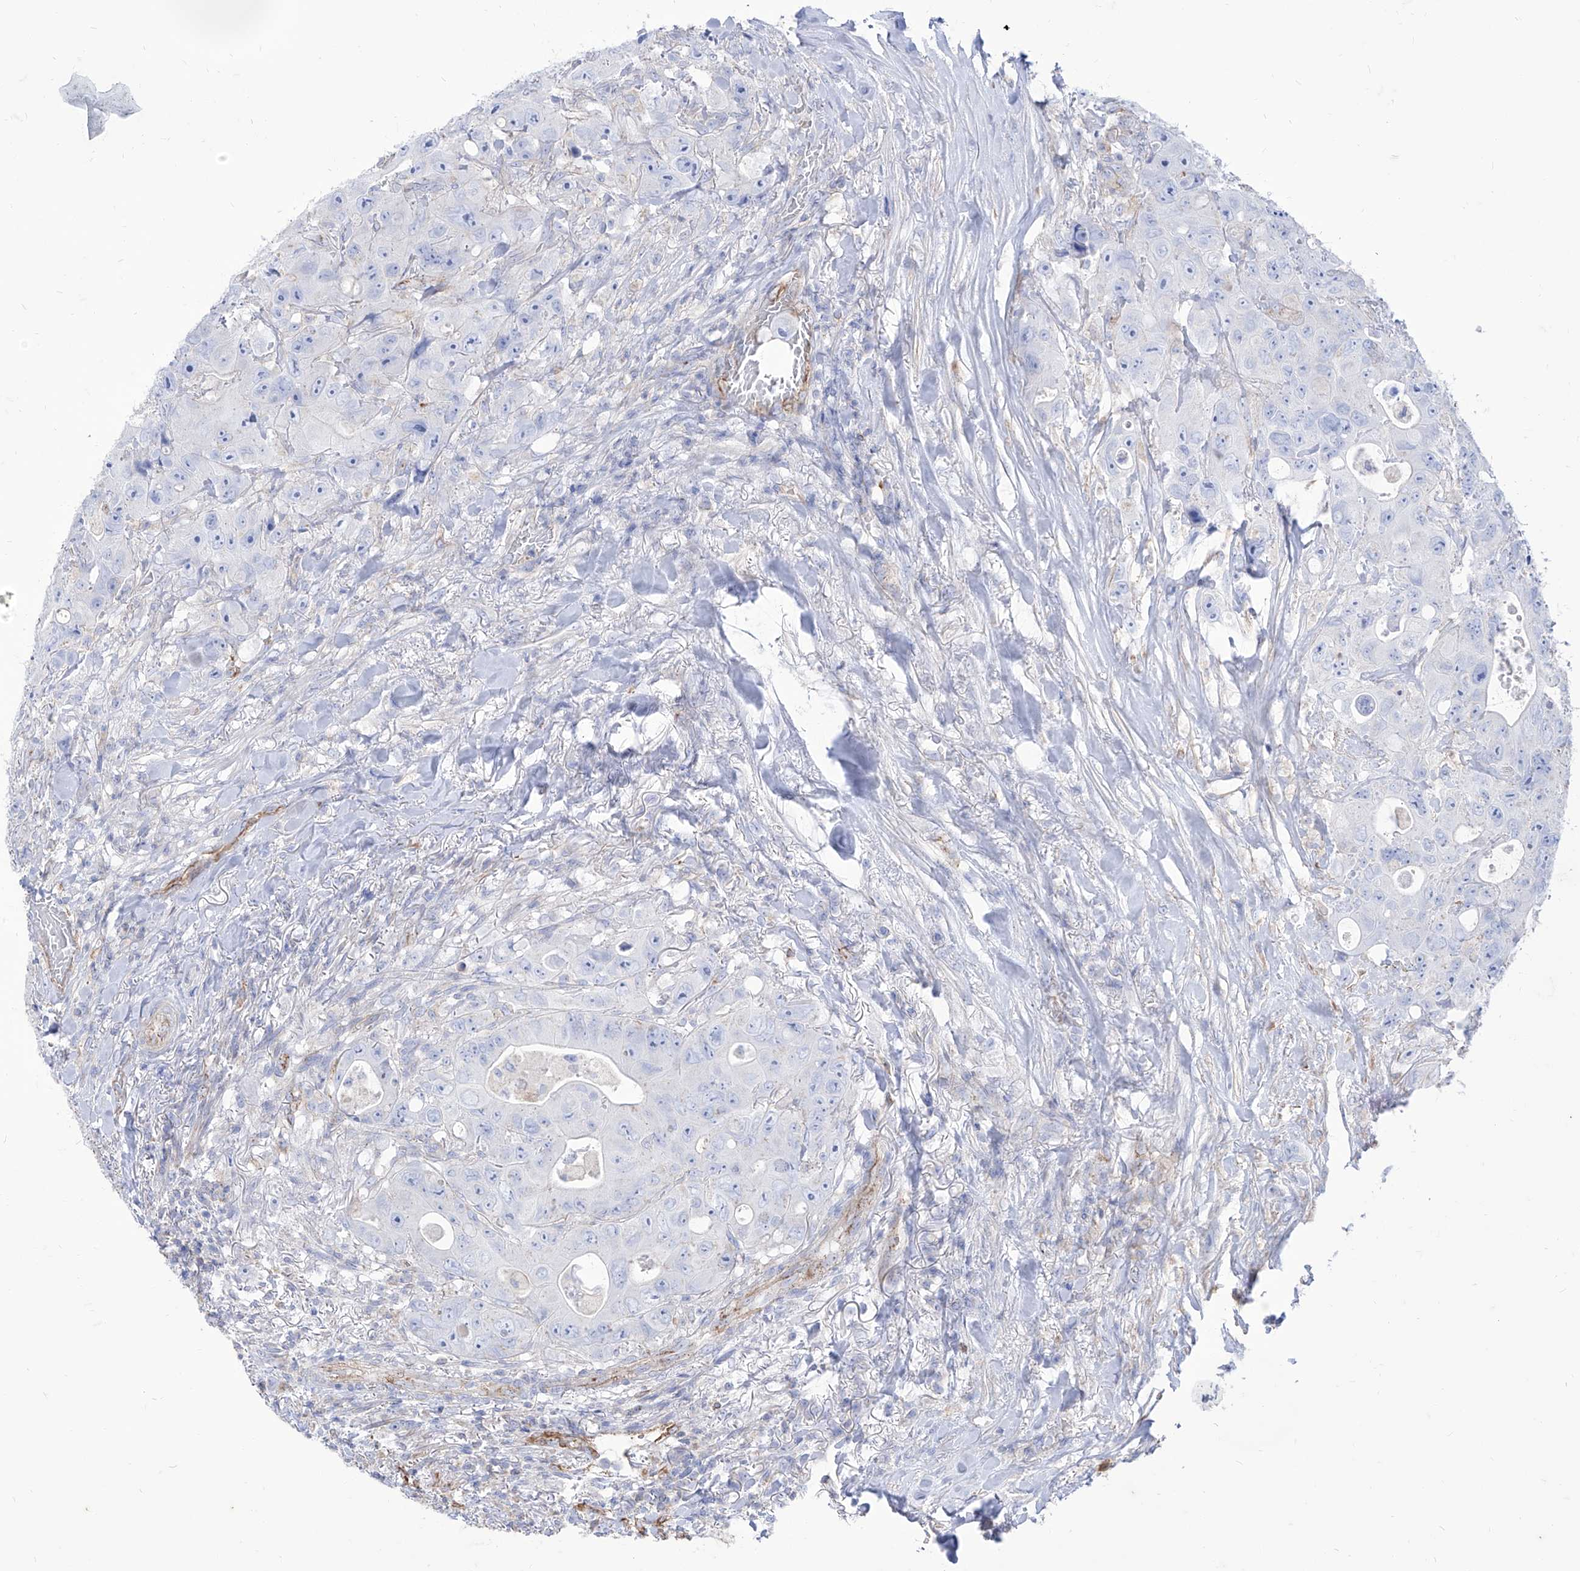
{"staining": {"intensity": "negative", "quantity": "none", "location": "none"}, "tissue": "colorectal cancer", "cell_type": "Tumor cells", "image_type": "cancer", "snomed": [{"axis": "morphology", "description": "Adenocarcinoma, NOS"}, {"axis": "topography", "description": "Colon"}], "caption": "Immunohistochemistry photomicrograph of colorectal cancer stained for a protein (brown), which reveals no staining in tumor cells.", "gene": "C1orf74", "patient": {"sex": "female", "age": 46}}